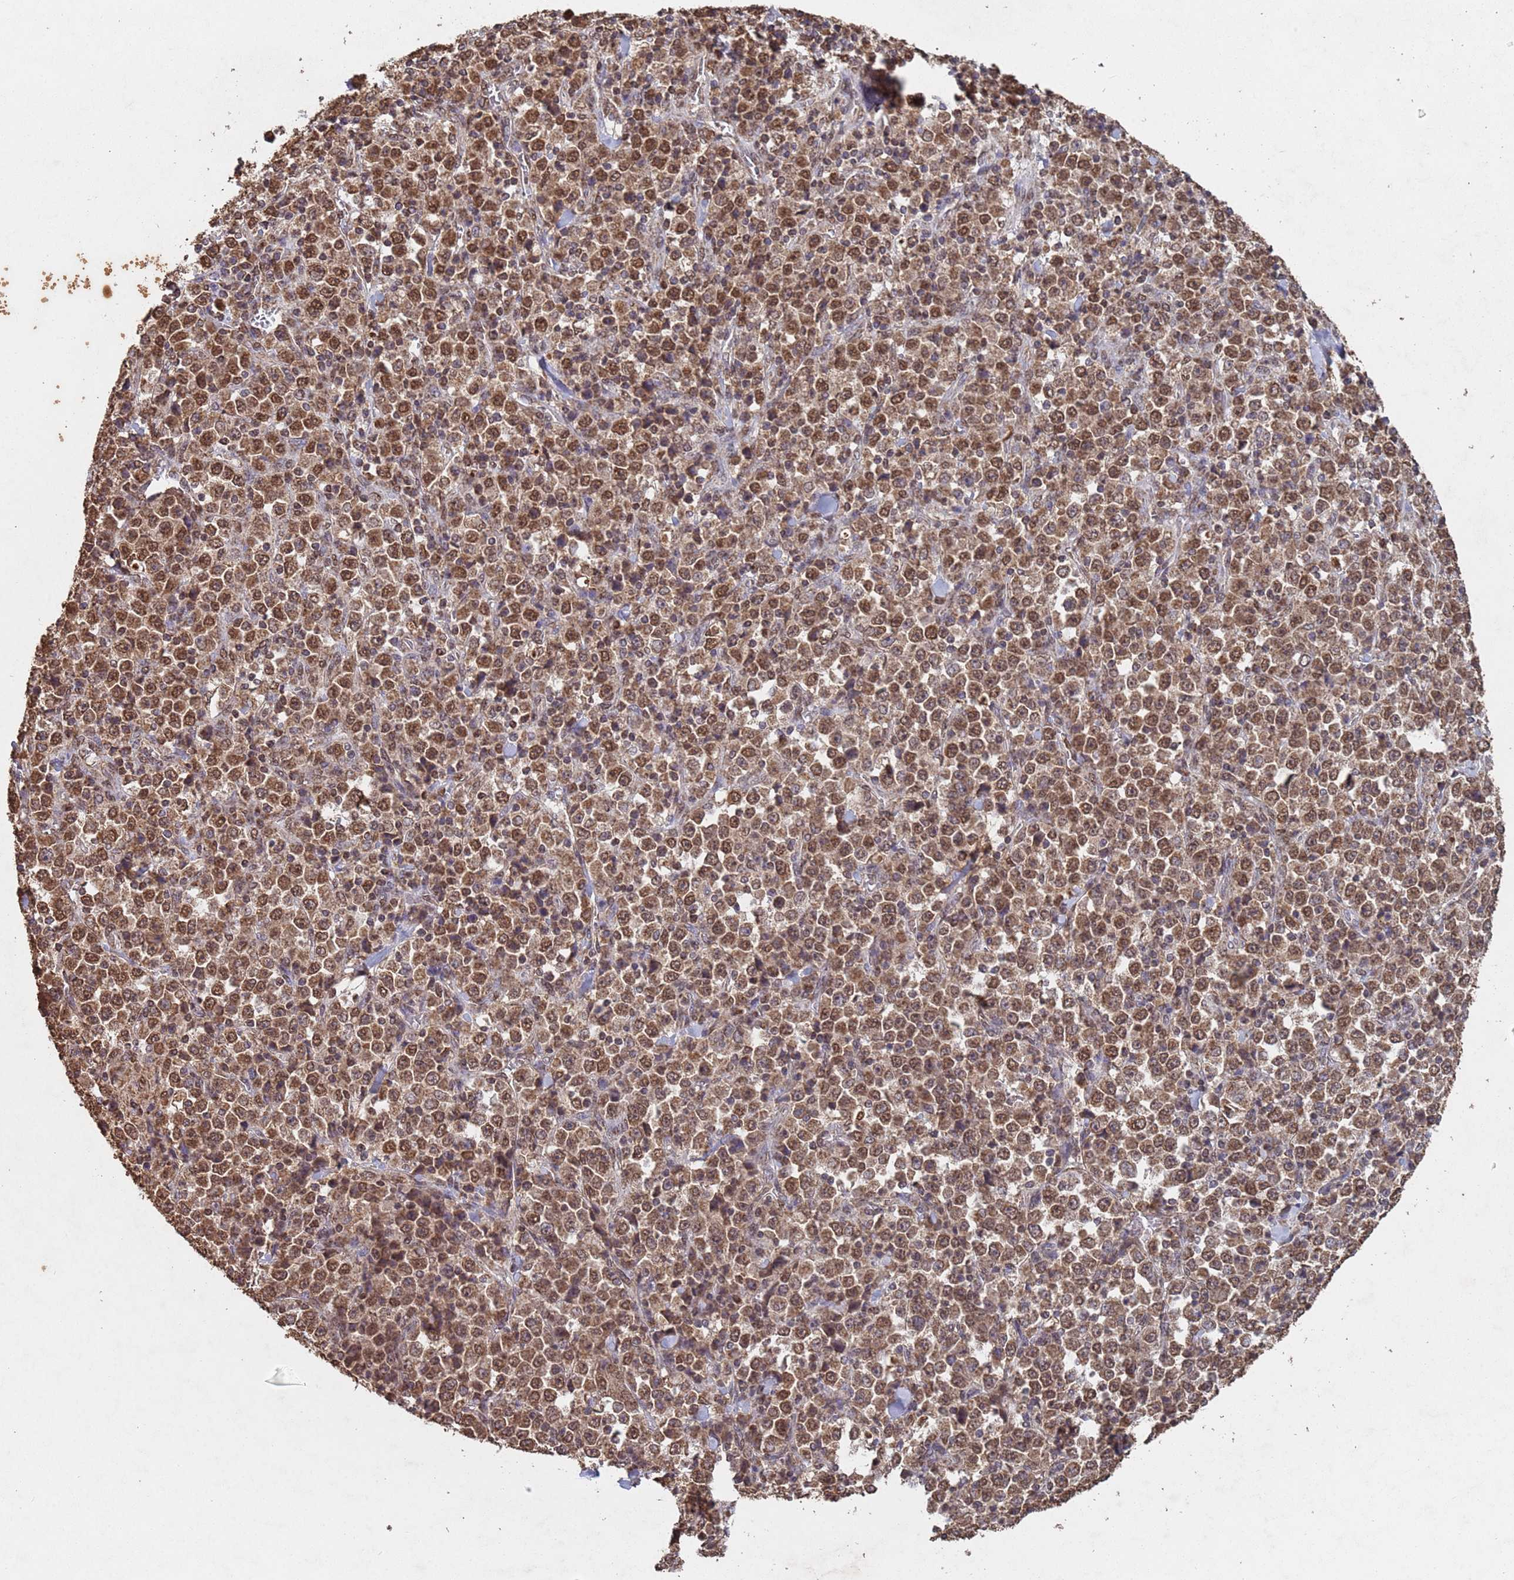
{"staining": {"intensity": "moderate", "quantity": ">75%", "location": "cytoplasmic/membranous,nuclear"}, "tissue": "stomach cancer", "cell_type": "Tumor cells", "image_type": "cancer", "snomed": [{"axis": "morphology", "description": "Normal tissue, NOS"}, {"axis": "morphology", "description": "Adenocarcinoma, NOS"}, {"axis": "topography", "description": "Stomach, upper"}, {"axis": "topography", "description": "Stomach"}], "caption": "A medium amount of moderate cytoplasmic/membranous and nuclear expression is seen in approximately >75% of tumor cells in adenocarcinoma (stomach) tissue.", "gene": "HDAC10", "patient": {"sex": "male", "age": 59}}